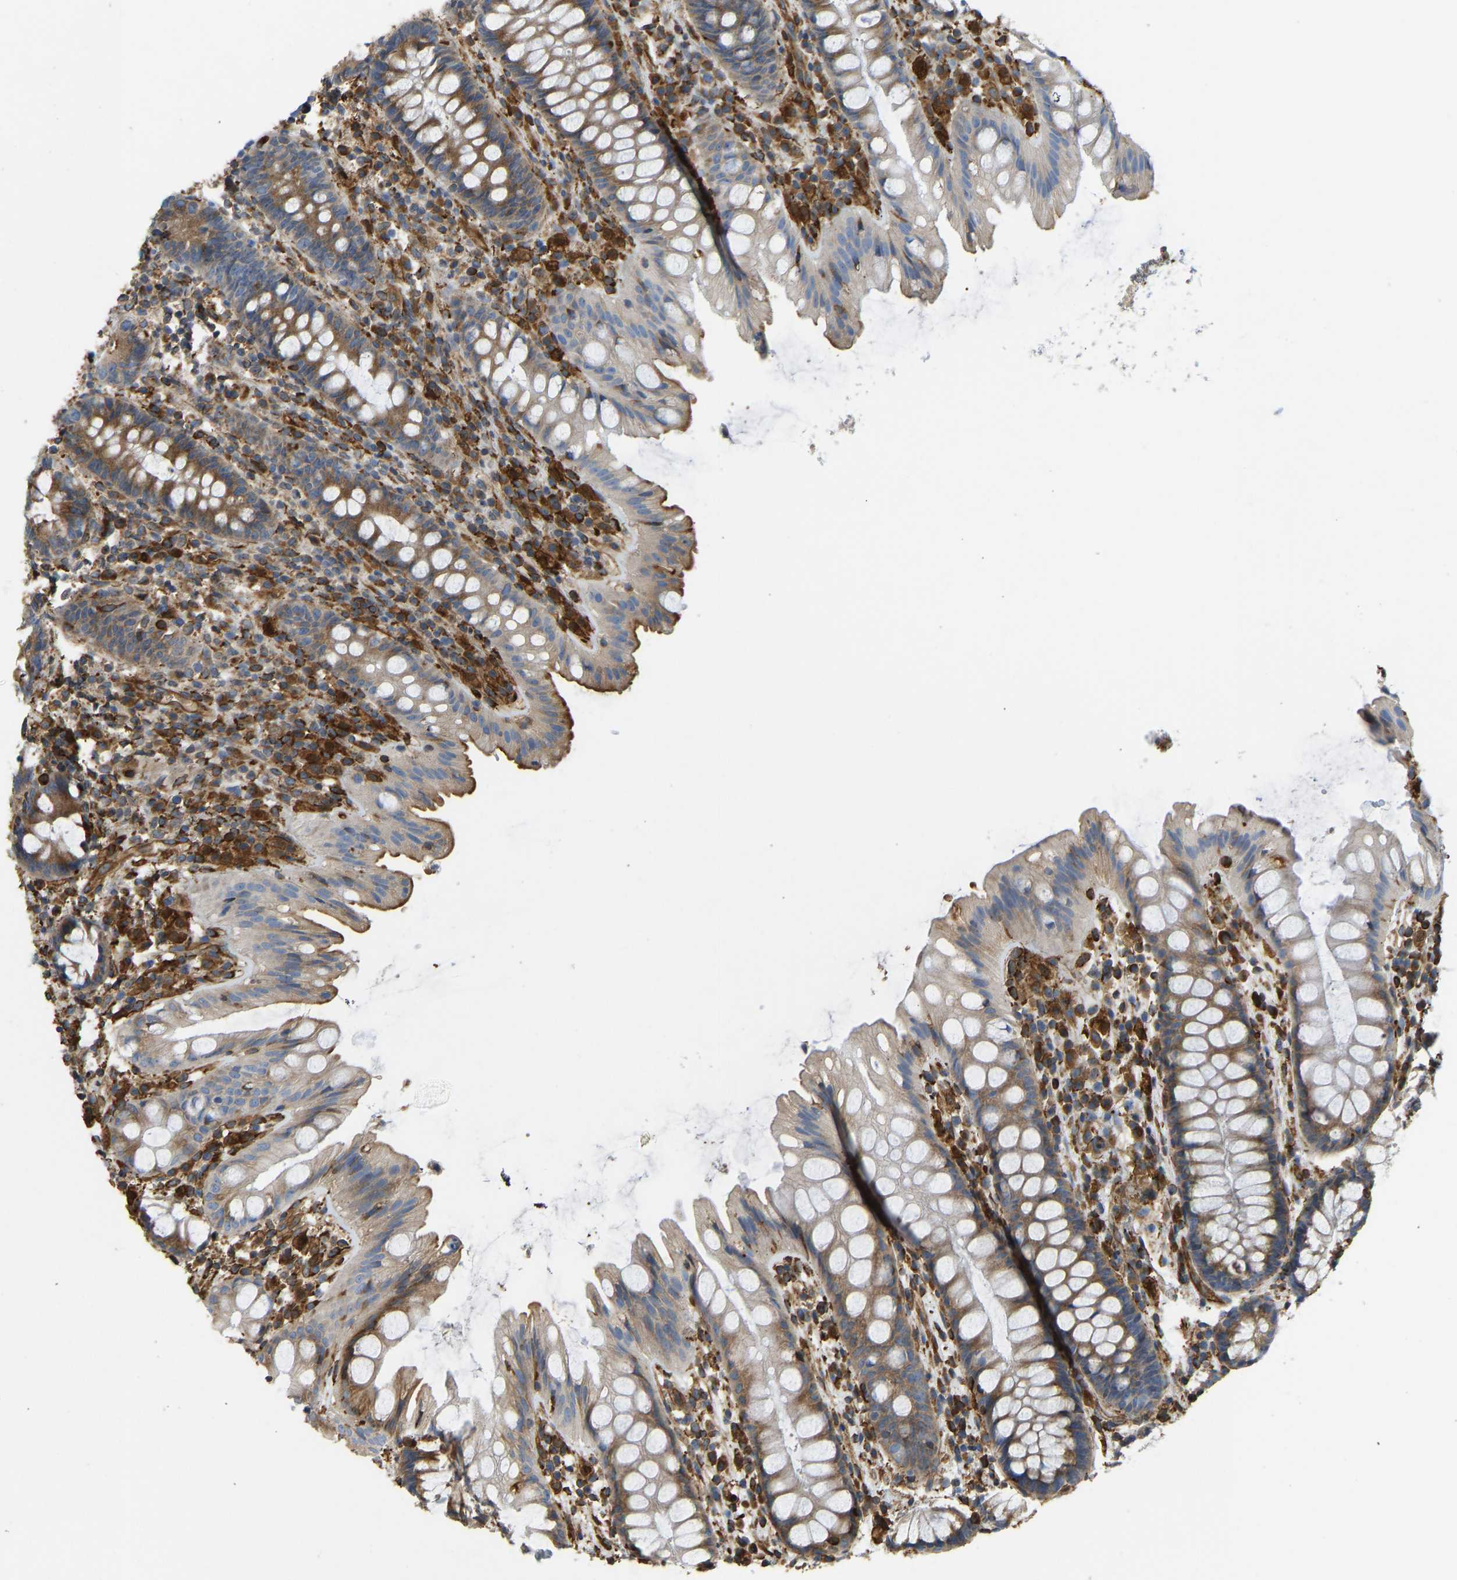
{"staining": {"intensity": "moderate", "quantity": ">75%", "location": "cytoplasmic/membranous"}, "tissue": "rectum", "cell_type": "Glandular cells", "image_type": "normal", "snomed": [{"axis": "morphology", "description": "Normal tissue, NOS"}, {"axis": "topography", "description": "Rectum"}], "caption": "High-power microscopy captured an IHC photomicrograph of unremarkable rectum, revealing moderate cytoplasmic/membranous positivity in approximately >75% of glandular cells.", "gene": "BEX3", "patient": {"sex": "female", "age": 65}}